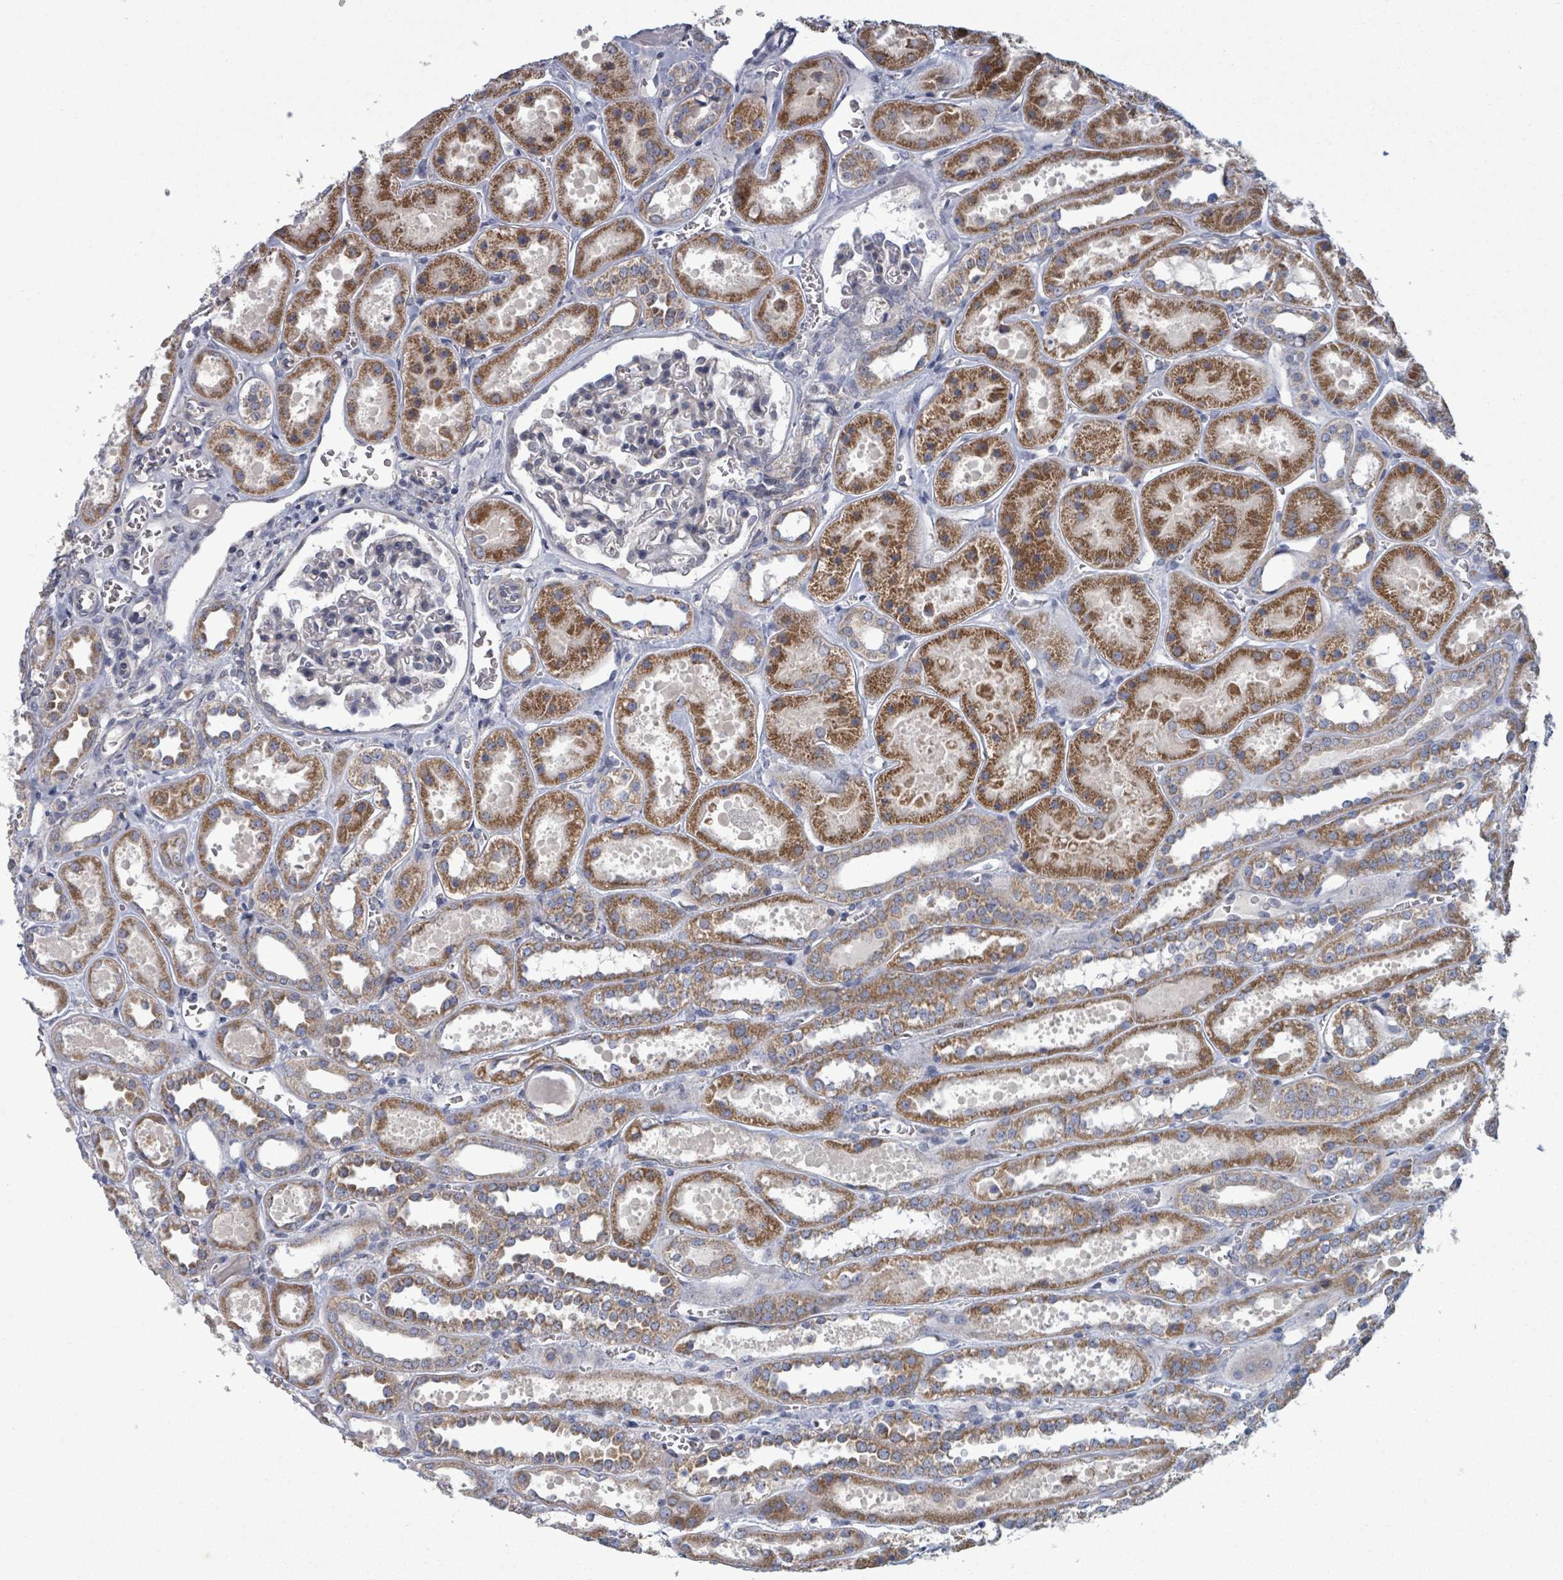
{"staining": {"intensity": "negative", "quantity": "none", "location": "none"}, "tissue": "kidney", "cell_type": "Cells in glomeruli", "image_type": "normal", "snomed": [{"axis": "morphology", "description": "Normal tissue, NOS"}, {"axis": "topography", "description": "Kidney"}], "caption": "Immunohistochemistry (IHC) image of unremarkable kidney: human kidney stained with DAB exhibits no significant protein staining in cells in glomeruli.", "gene": "FKBP1A", "patient": {"sex": "female", "age": 41}}